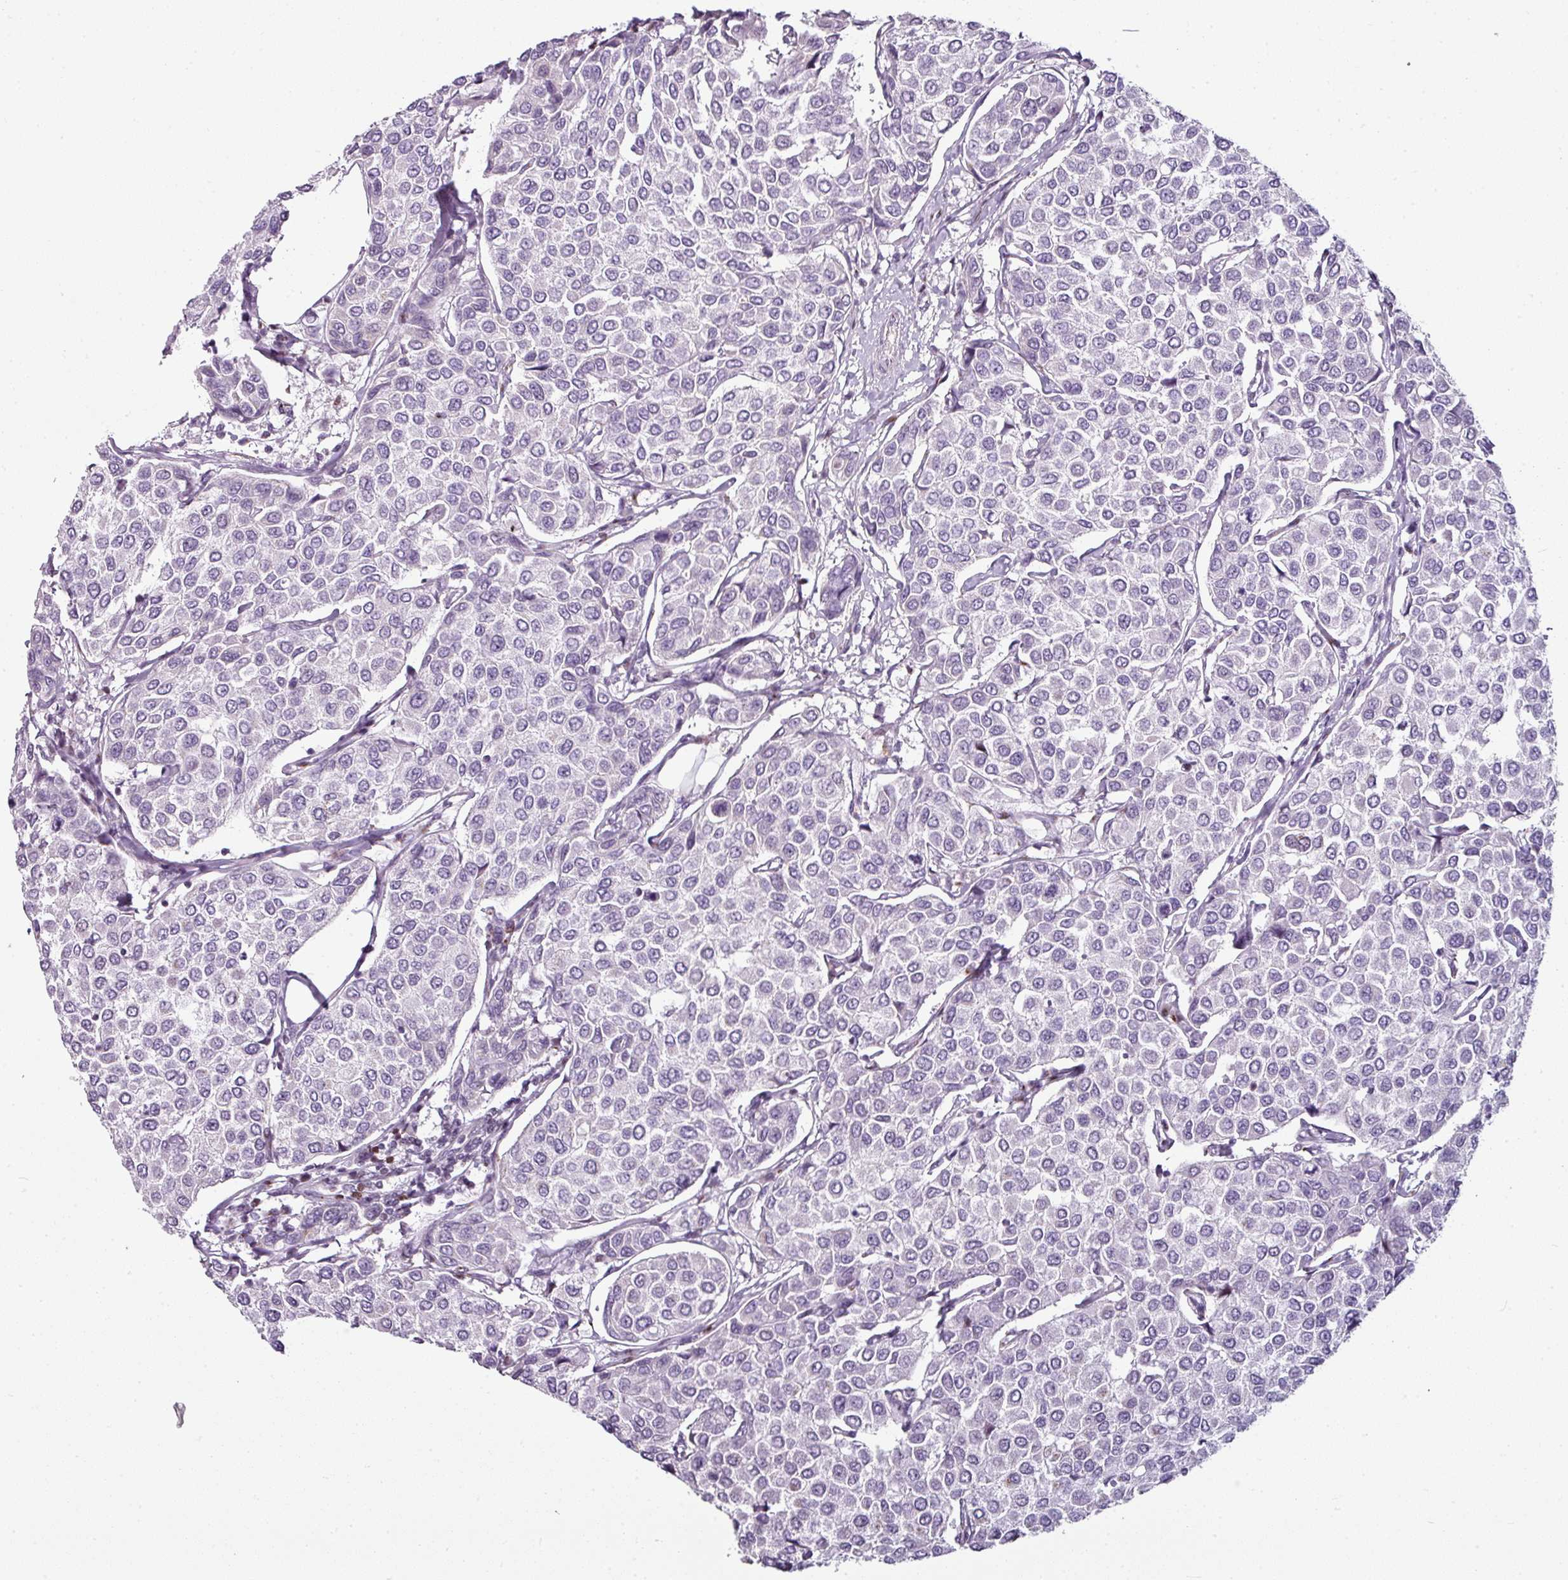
{"staining": {"intensity": "negative", "quantity": "none", "location": "none"}, "tissue": "breast cancer", "cell_type": "Tumor cells", "image_type": "cancer", "snomed": [{"axis": "morphology", "description": "Duct carcinoma"}, {"axis": "topography", "description": "Breast"}], "caption": "Immunohistochemical staining of invasive ductal carcinoma (breast) exhibits no significant staining in tumor cells. (DAB (3,3'-diaminobenzidine) immunohistochemistry (IHC) with hematoxylin counter stain).", "gene": "SYT8", "patient": {"sex": "female", "age": 55}}